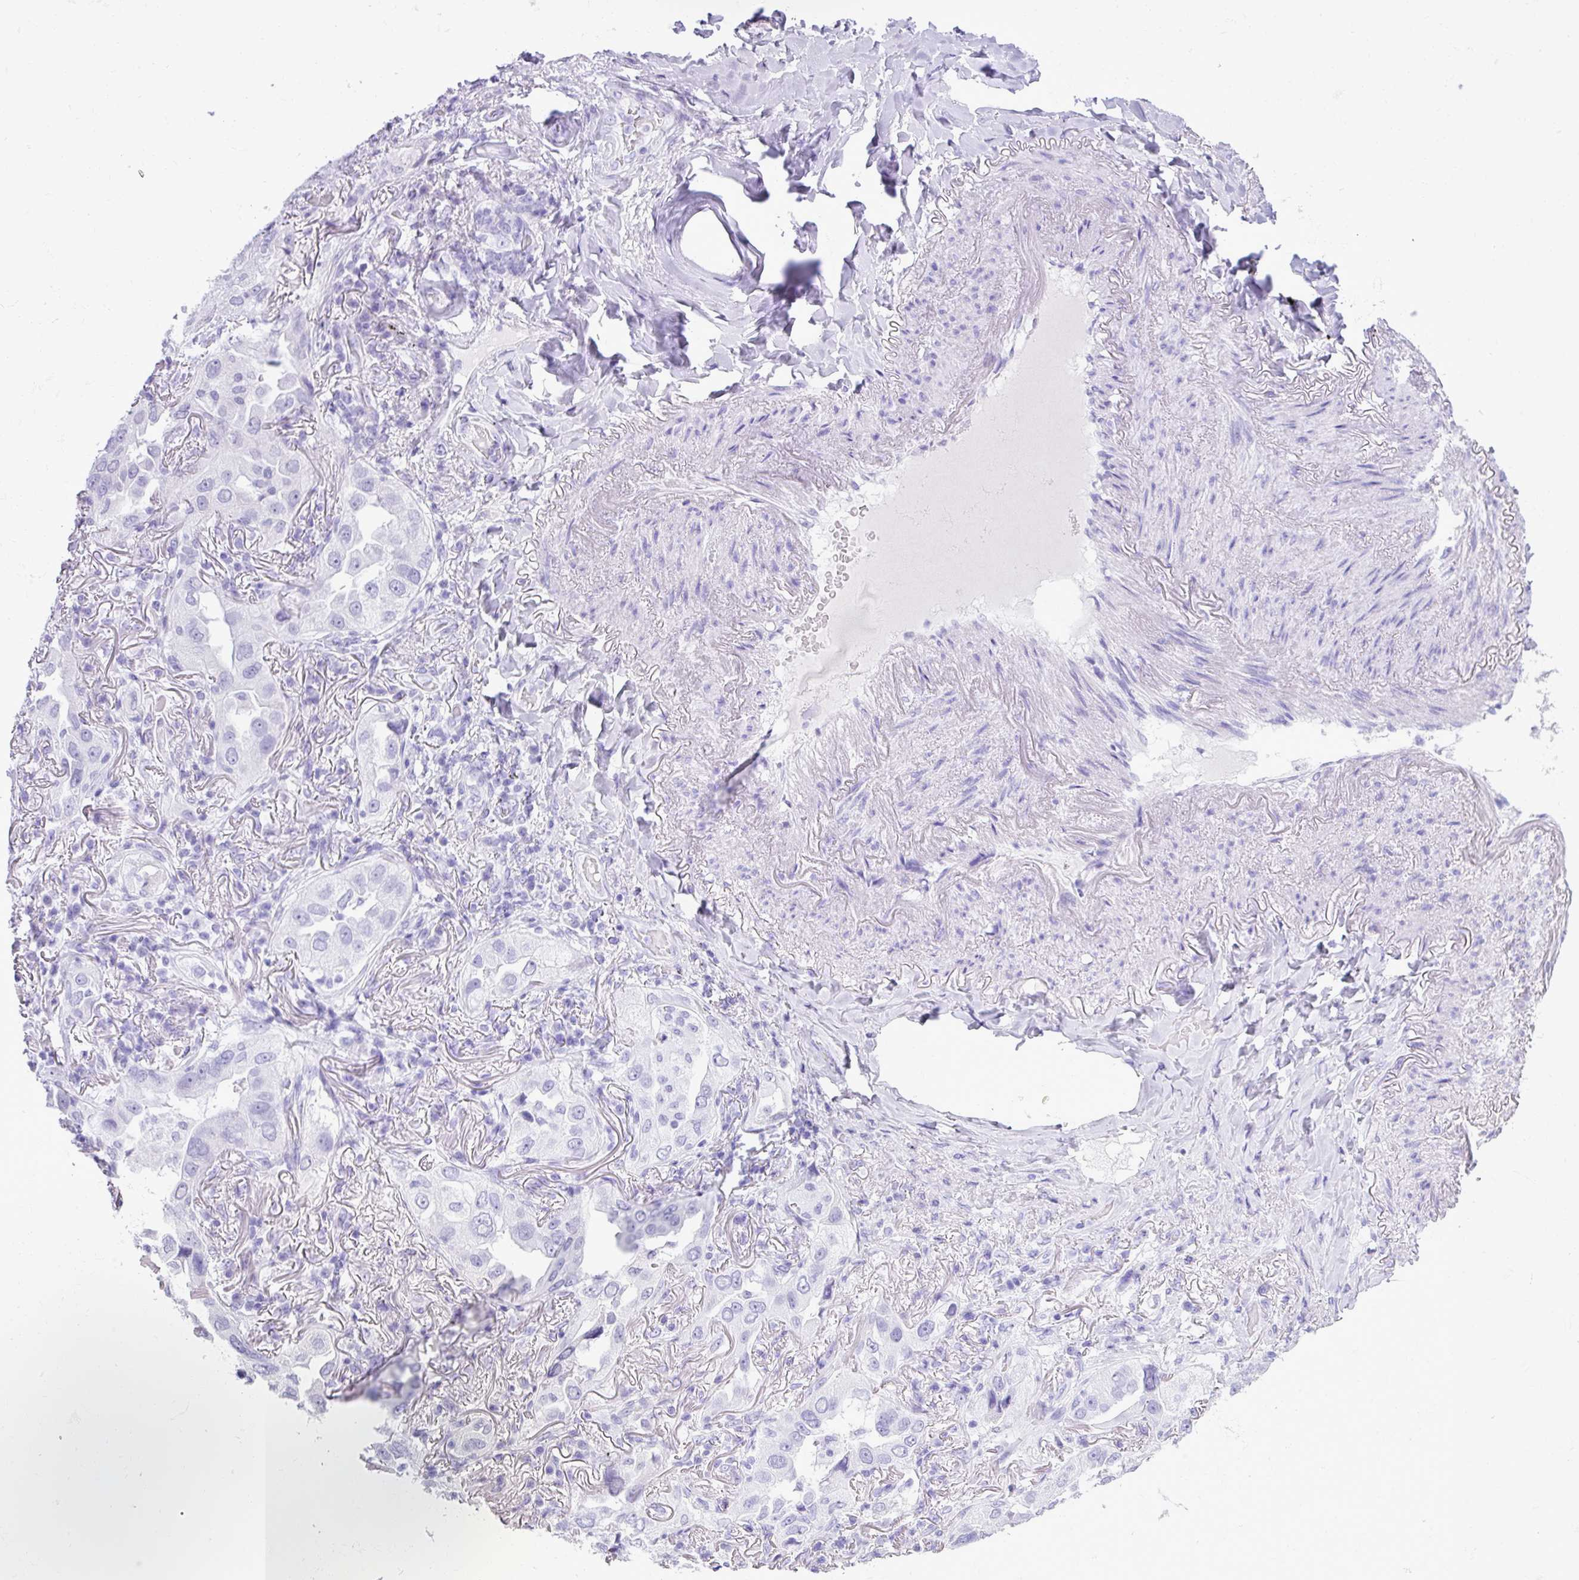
{"staining": {"intensity": "negative", "quantity": "none", "location": "none"}, "tissue": "lung cancer", "cell_type": "Tumor cells", "image_type": "cancer", "snomed": [{"axis": "morphology", "description": "Adenocarcinoma, NOS"}, {"axis": "topography", "description": "Lung"}], "caption": "Protein analysis of lung cancer displays no significant expression in tumor cells.", "gene": "STIMATE", "patient": {"sex": "female", "age": 69}}